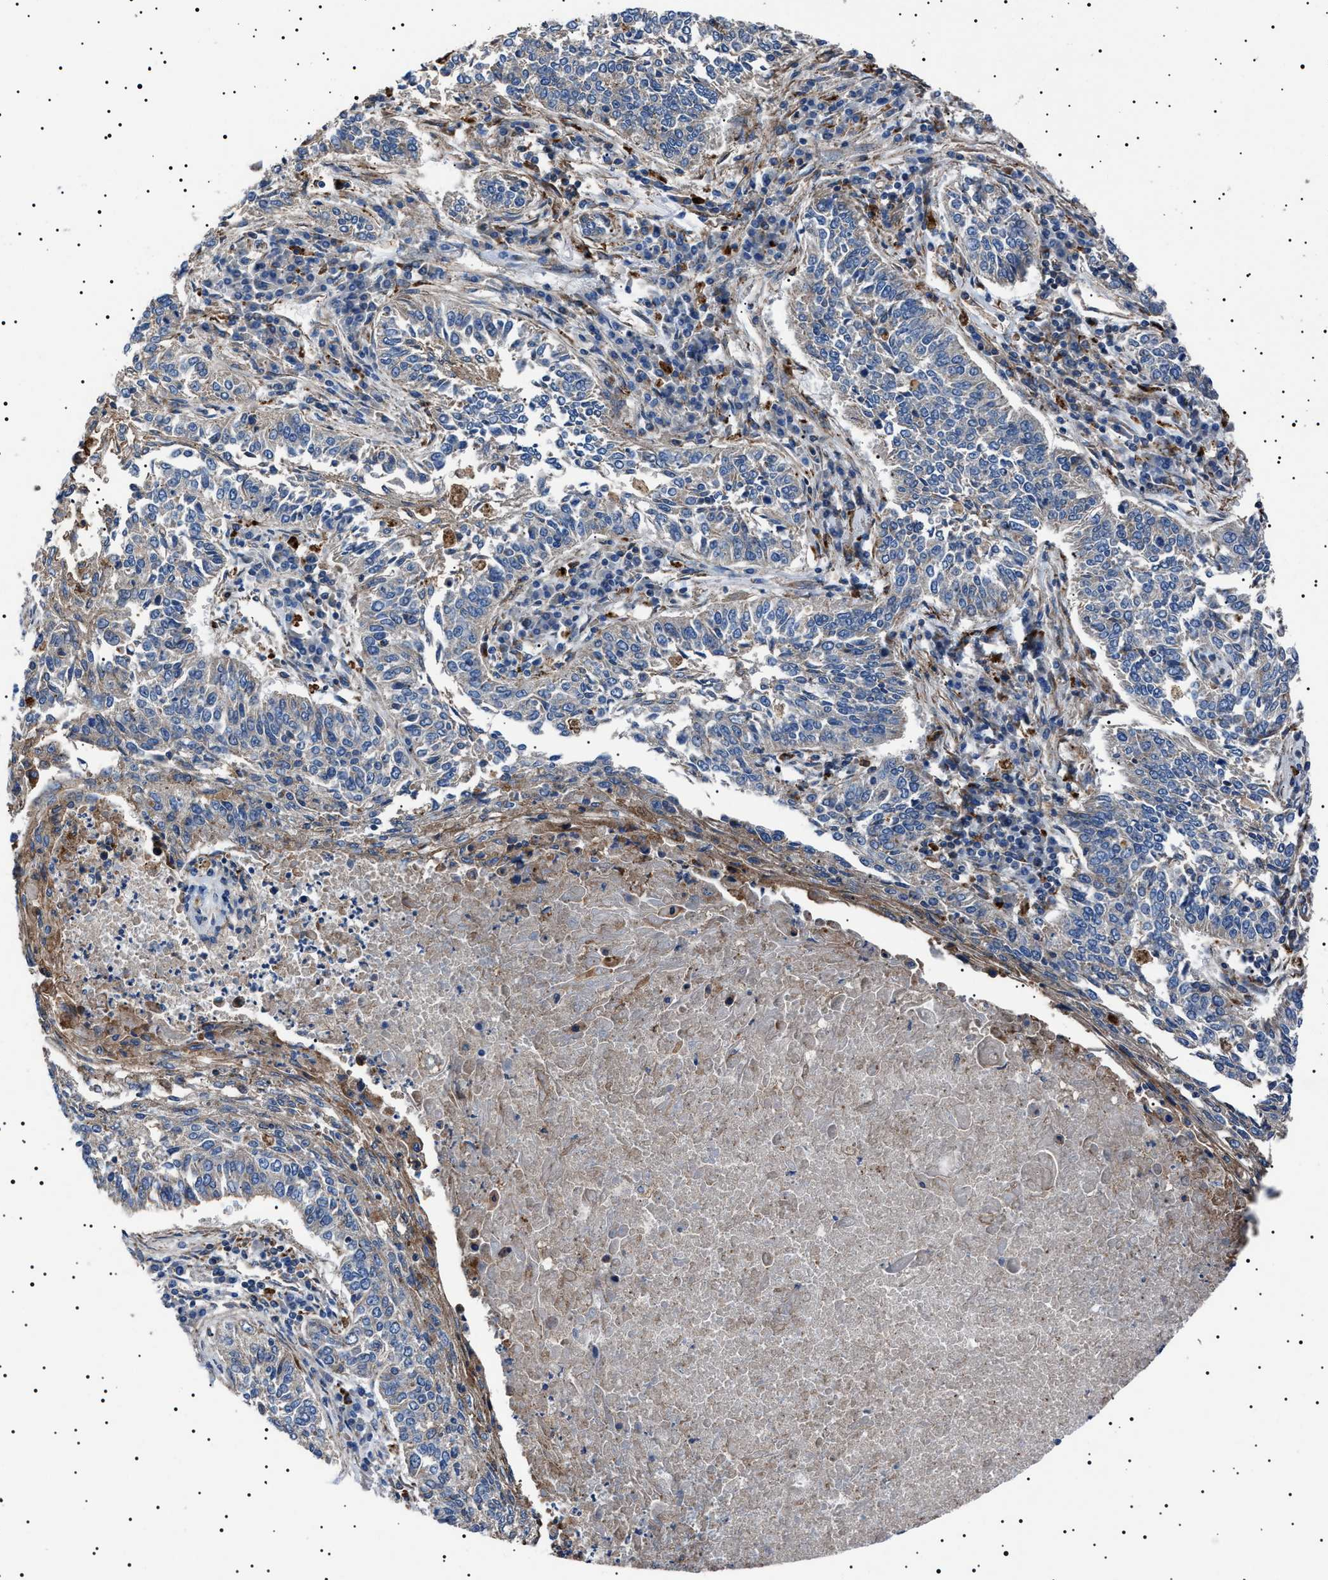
{"staining": {"intensity": "negative", "quantity": "none", "location": "none"}, "tissue": "lung cancer", "cell_type": "Tumor cells", "image_type": "cancer", "snomed": [{"axis": "morphology", "description": "Normal tissue, NOS"}, {"axis": "morphology", "description": "Squamous cell carcinoma, NOS"}, {"axis": "topography", "description": "Cartilage tissue"}, {"axis": "topography", "description": "Bronchus"}, {"axis": "topography", "description": "Lung"}], "caption": "Micrograph shows no significant protein staining in tumor cells of squamous cell carcinoma (lung).", "gene": "NEU1", "patient": {"sex": "female", "age": 49}}